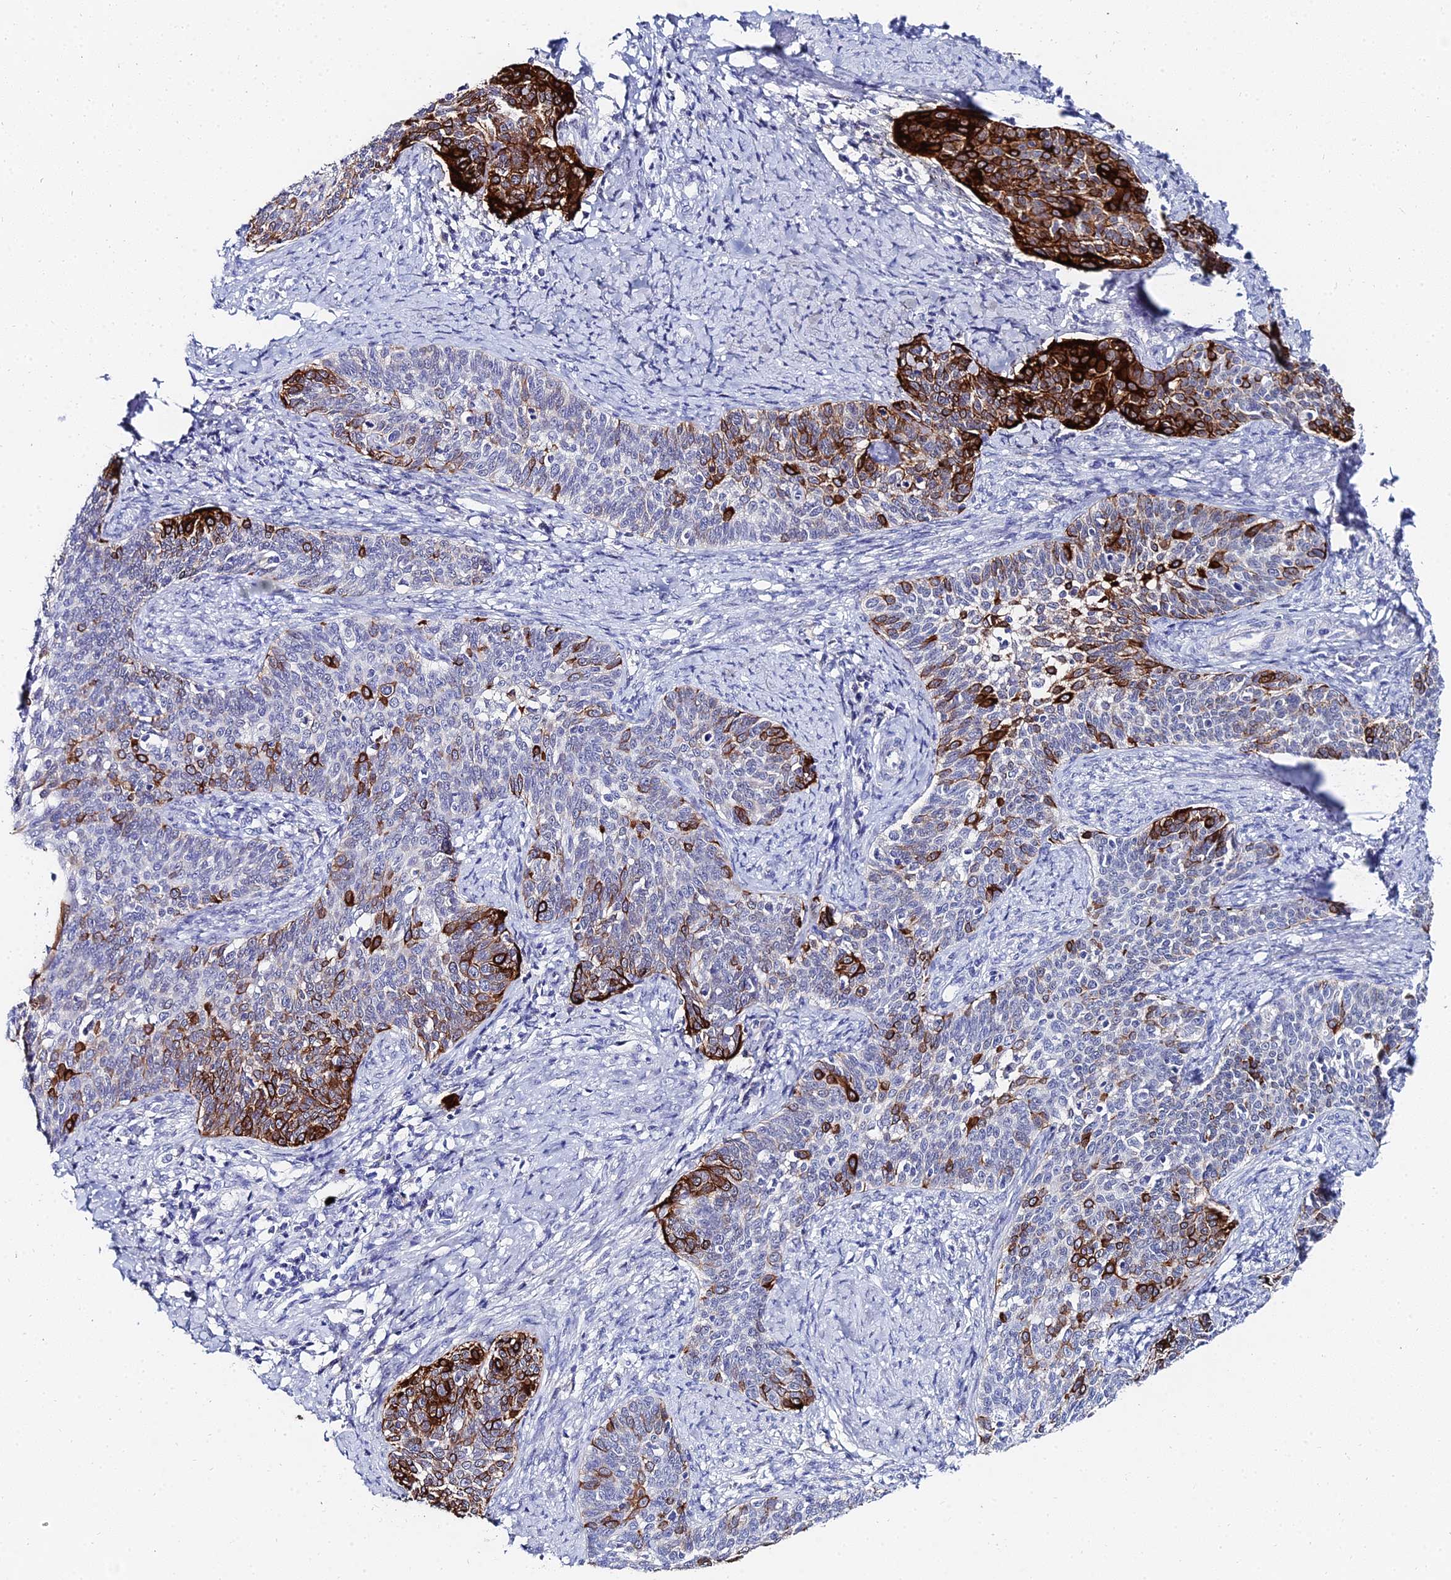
{"staining": {"intensity": "strong", "quantity": "25%-75%", "location": "cytoplasmic/membranous"}, "tissue": "cervical cancer", "cell_type": "Tumor cells", "image_type": "cancer", "snomed": [{"axis": "morphology", "description": "Squamous cell carcinoma, NOS"}, {"axis": "topography", "description": "Cervix"}], "caption": "Cervical squamous cell carcinoma stained with immunohistochemistry shows strong cytoplasmic/membranous staining in about 25%-75% of tumor cells.", "gene": "KRT17", "patient": {"sex": "female", "age": 39}}